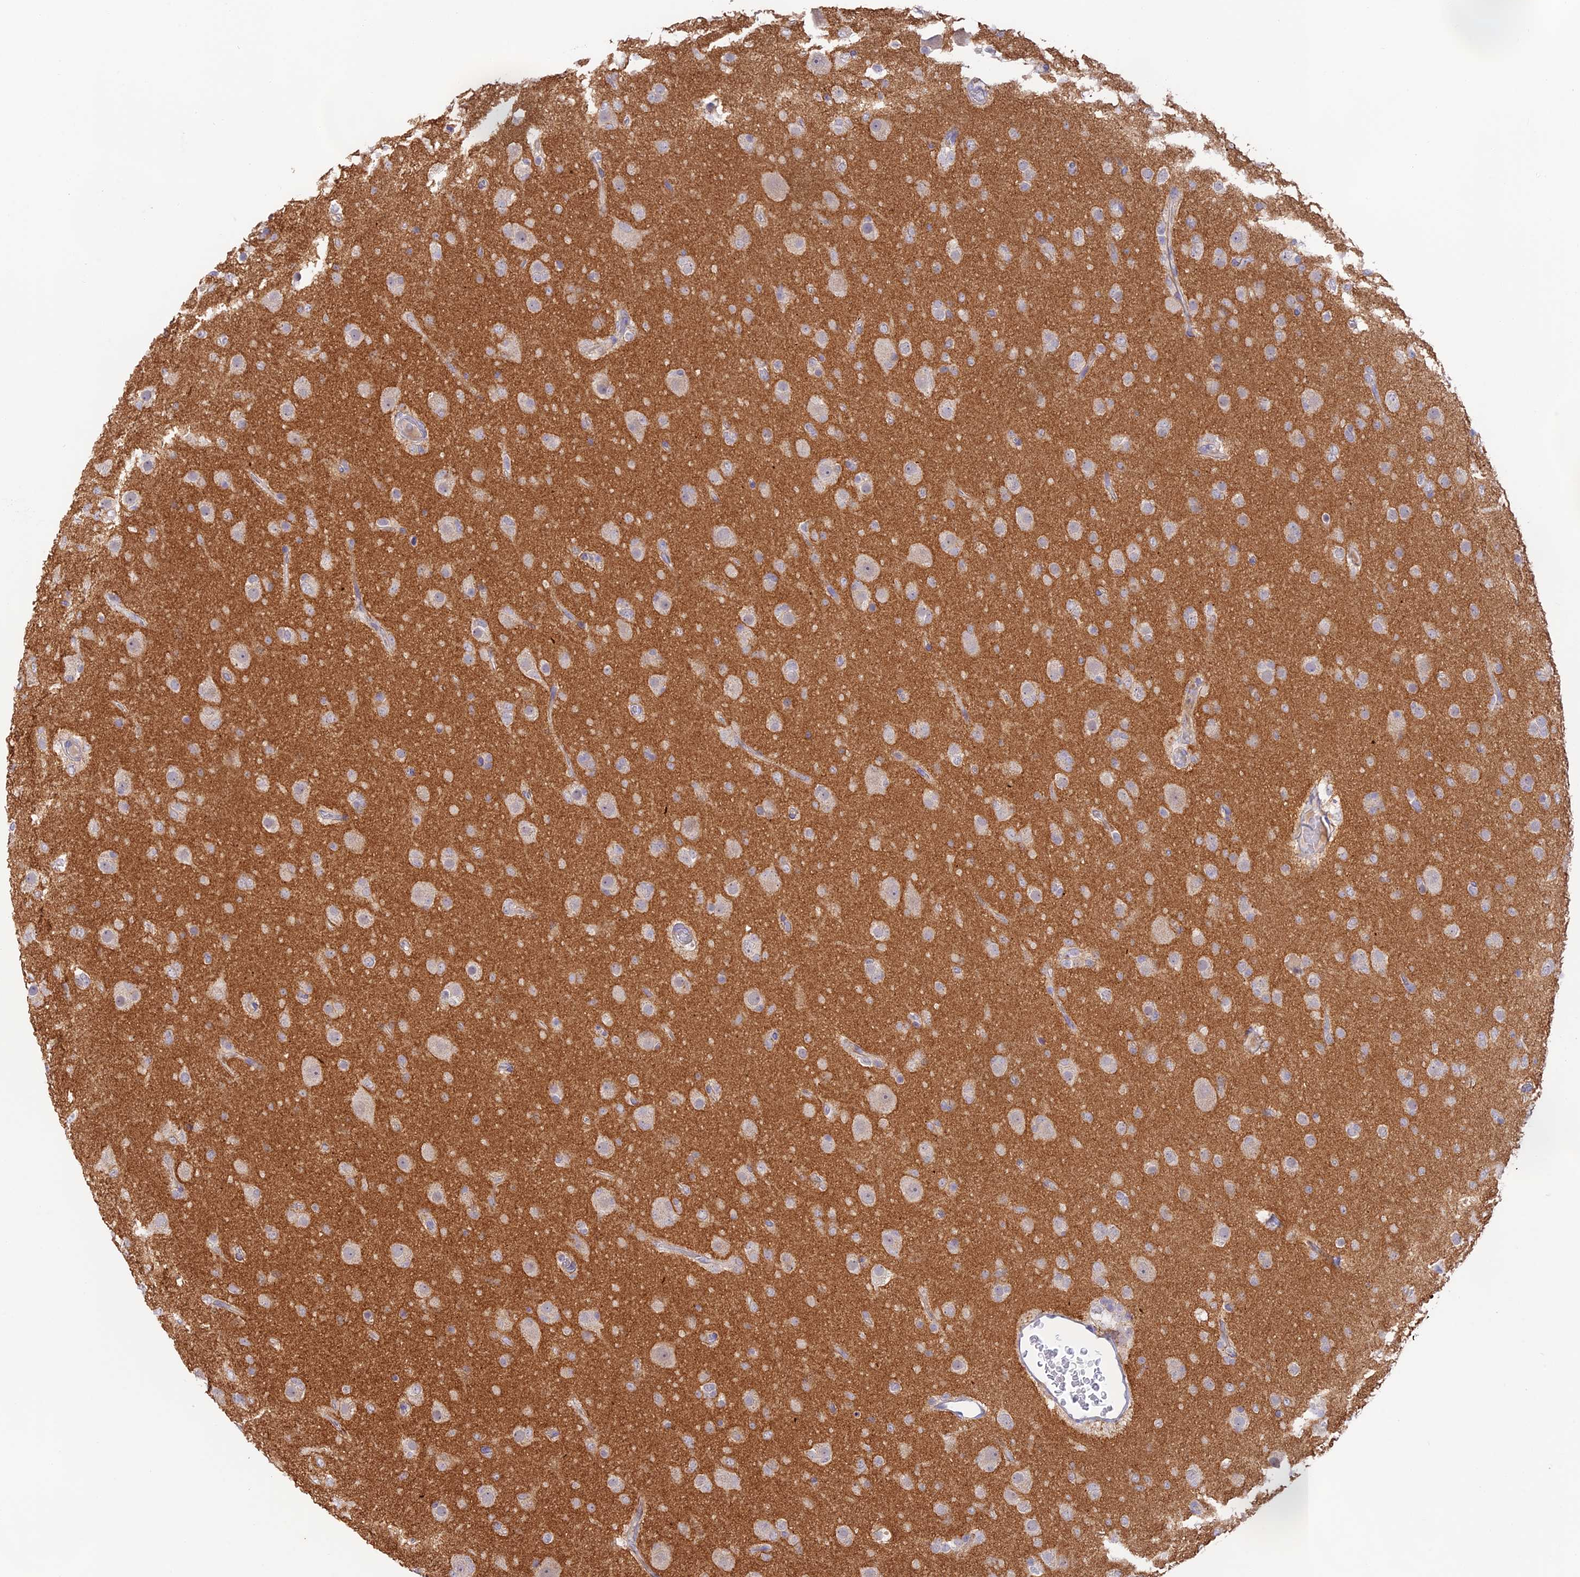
{"staining": {"intensity": "negative", "quantity": "none", "location": "none"}, "tissue": "glioma", "cell_type": "Tumor cells", "image_type": "cancer", "snomed": [{"axis": "morphology", "description": "Glioma, malignant, Low grade"}, {"axis": "topography", "description": "Brain"}], "caption": "IHC of human malignant glioma (low-grade) reveals no positivity in tumor cells.", "gene": "CAMSAP3", "patient": {"sex": "male", "age": 65}}